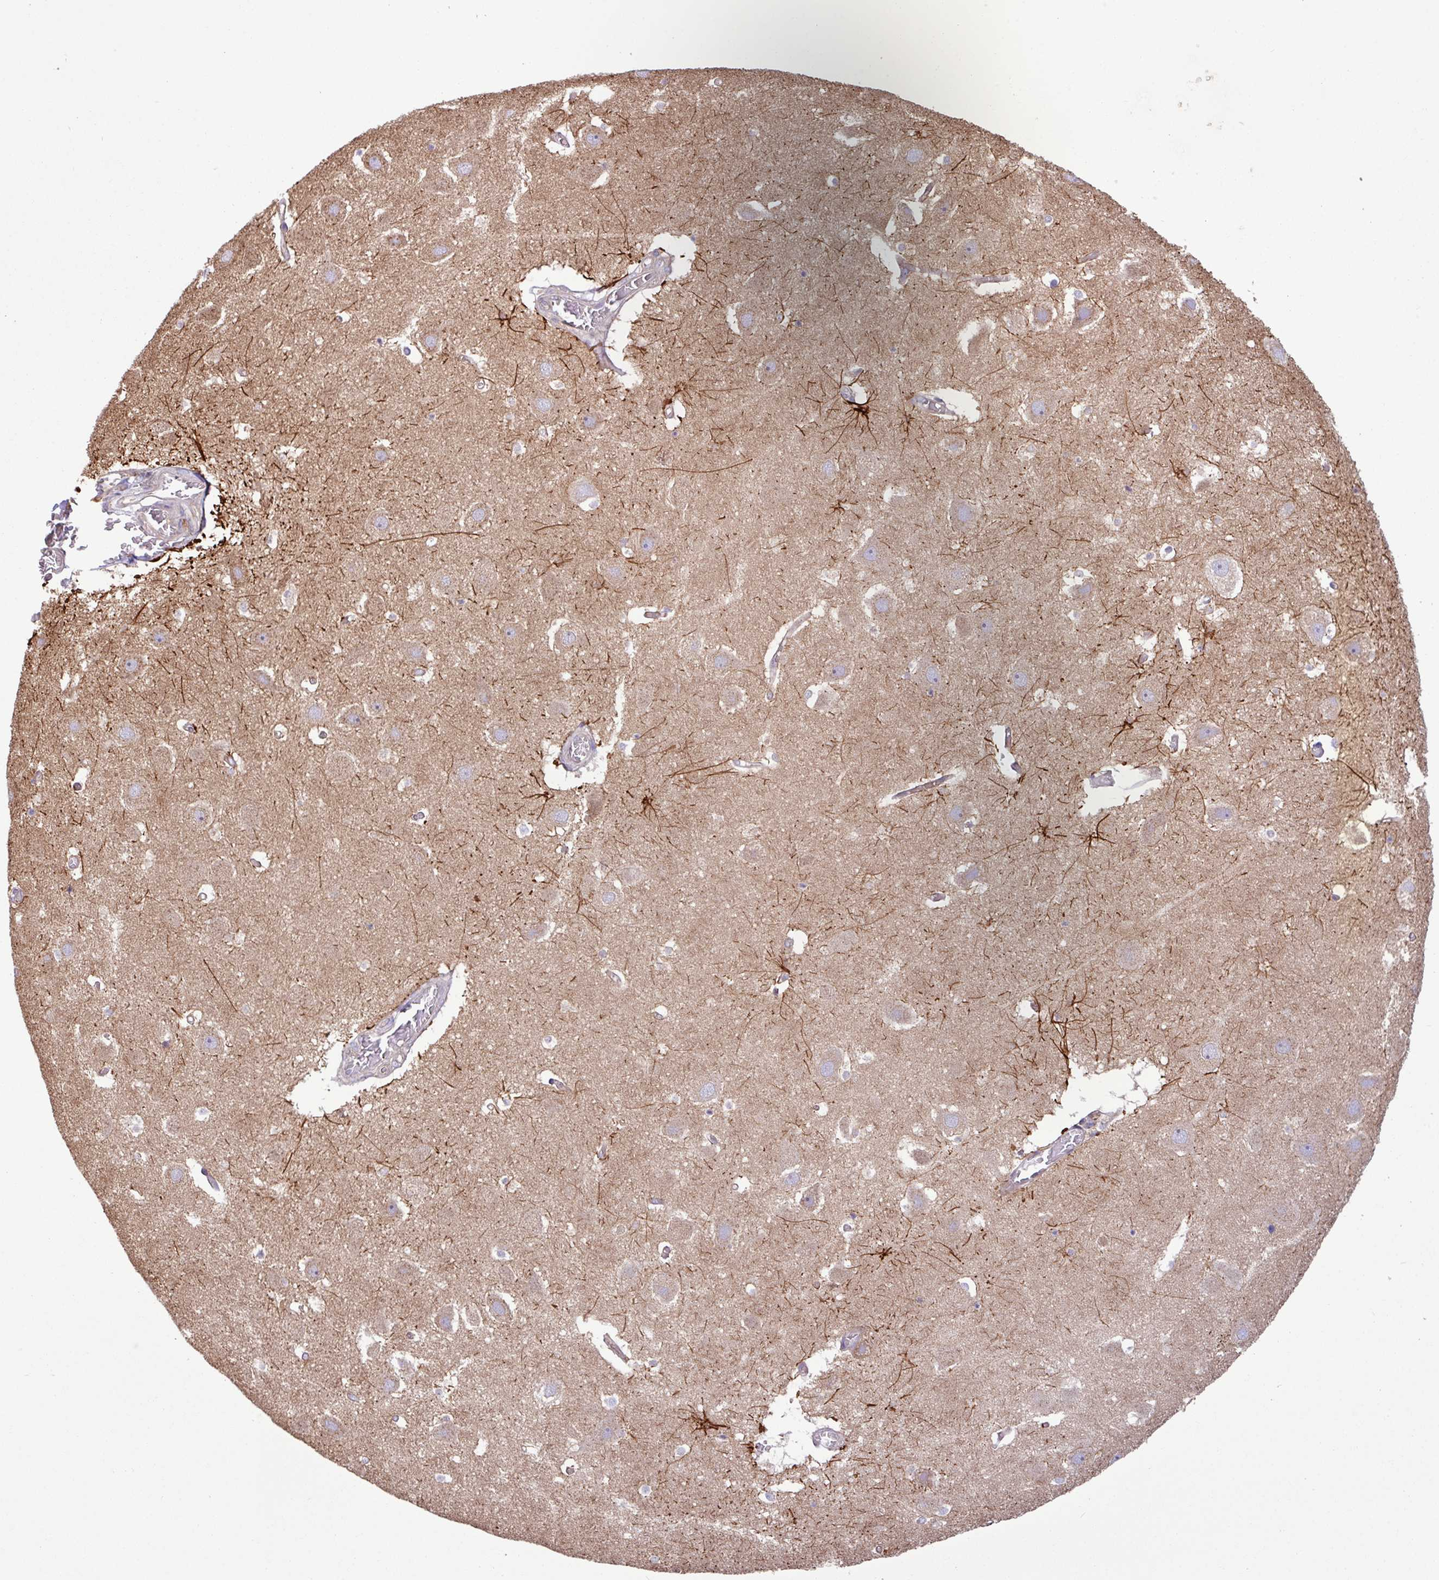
{"staining": {"intensity": "weak", "quantity": "25%-75%", "location": "cytoplasmic/membranous"}, "tissue": "hippocampus", "cell_type": "Glial cells", "image_type": "normal", "snomed": [{"axis": "morphology", "description": "Normal tissue, NOS"}, {"axis": "topography", "description": "Hippocampus"}], "caption": "Protein staining of normal hippocampus exhibits weak cytoplasmic/membranous expression in approximately 25%-75% of glial cells.", "gene": "RAB19", "patient": {"sex": "female", "age": 52}}